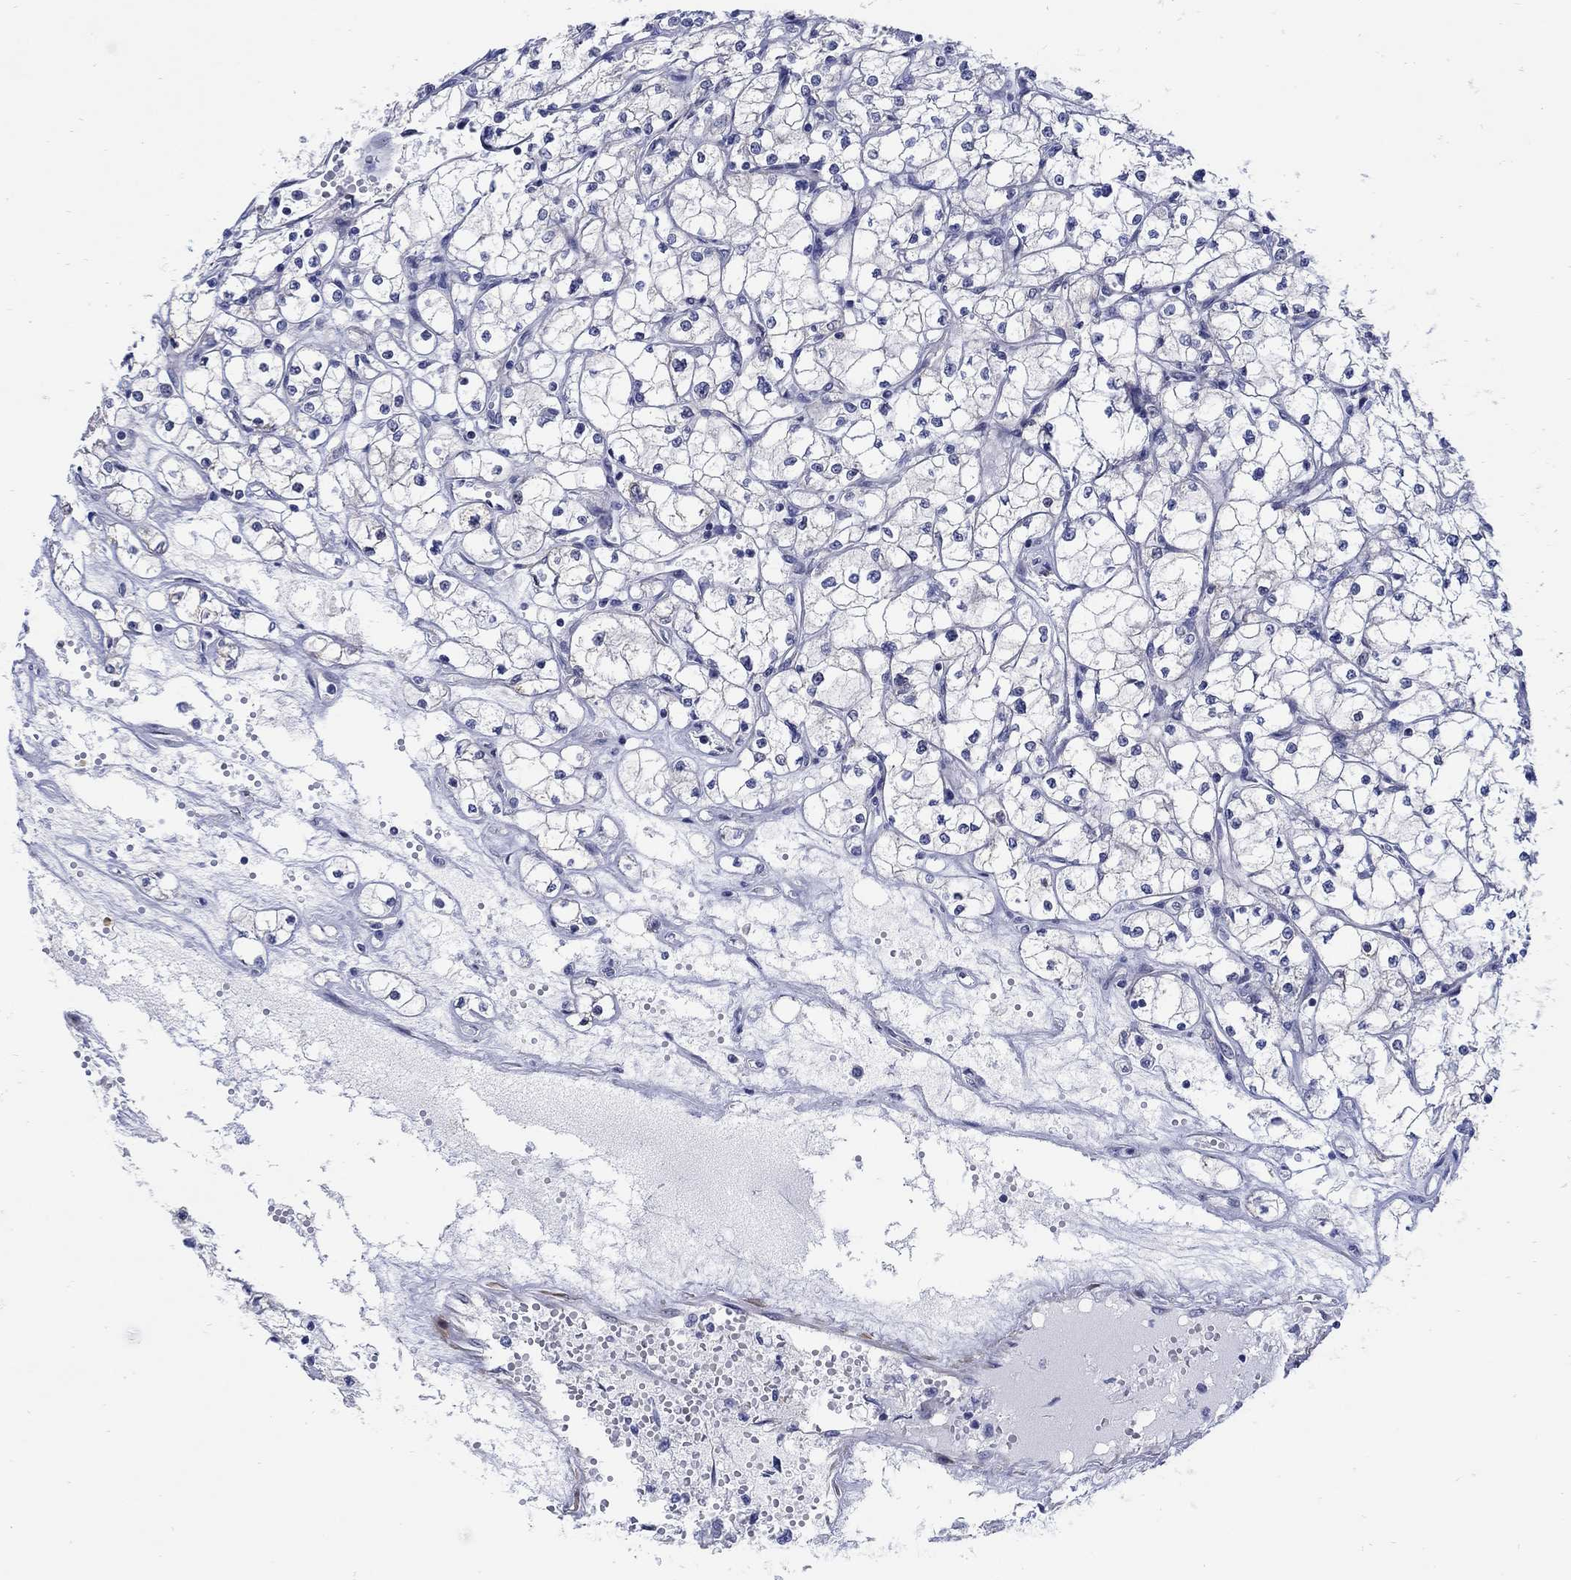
{"staining": {"intensity": "negative", "quantity": "none", "location": "none"}, "tissue": "renal cancer", "cell_type": "Tumor cells", "image_type": "cancer", "snomed": [{"axis": "morphology", "description": "Adenocarcinoma, NOS"}, {"axis": "topography", "description": "Kidney"}], "caption": "This is an immunohistochemistry histopathology image of renal cancer. There is no staining in tumor cells.", "gene": "SCN7A", "patient": {"sex": "male", "age": 67}}